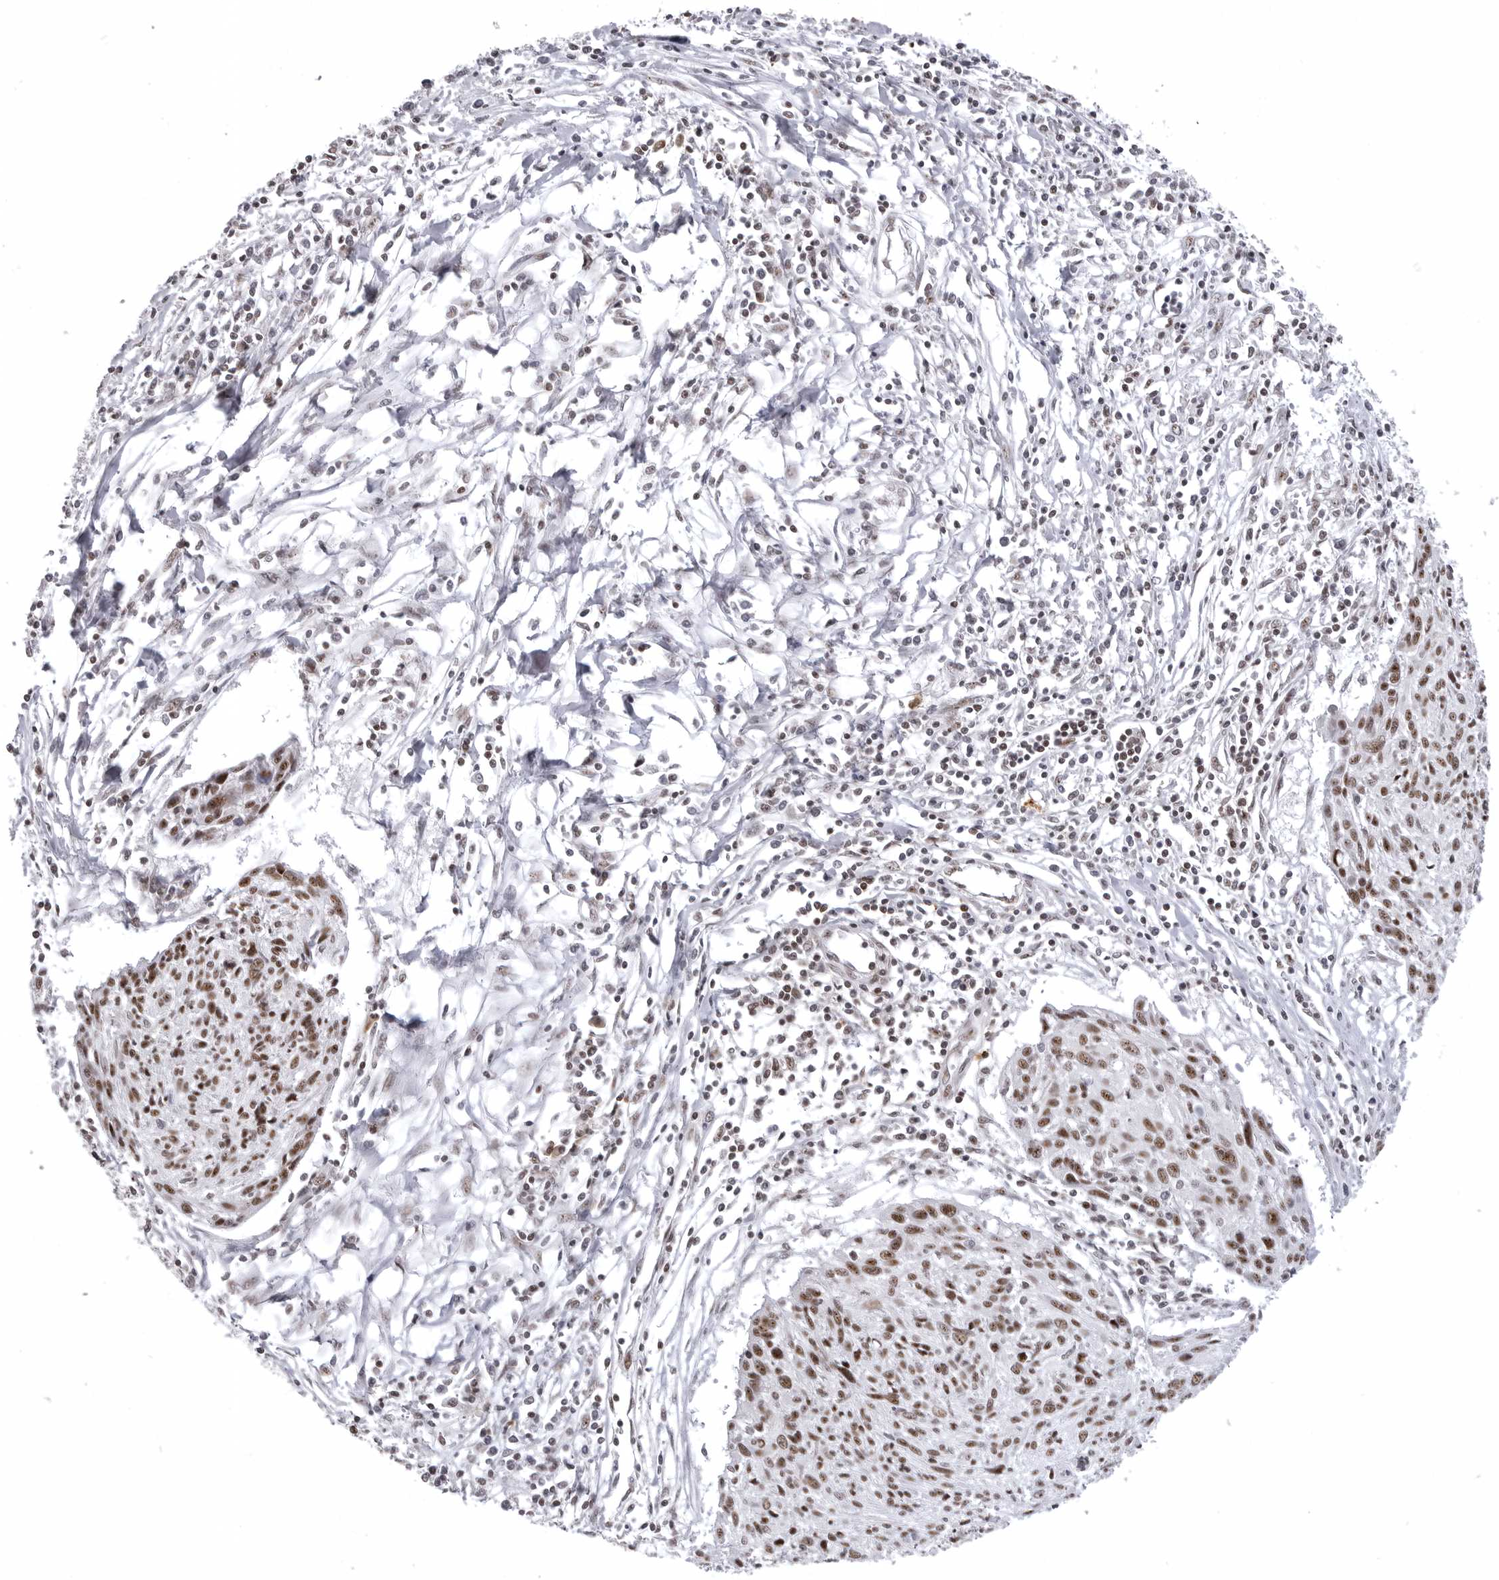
{"staining": {"intensity": "moderate", "quantity": ">75%", "location": "nuclear"}, "tissue": "cervical cancer", "cell_type": "Tumor cells", "image_type": "cancer", "snomed": [{"axis": "morphology", "description": "Squamous cell carcinoma, NOS"}, {"axis": "topography", "description": "Cervix"}], "caption": "There is medium levels of moderate nuclear staining in tumor cells of squamous cell carcinoma (cervical), as demonstrated by immunohistochemical staining (brown color).", "gene": "WRAP53", "patient": {"sex": "female", "age": 51}}